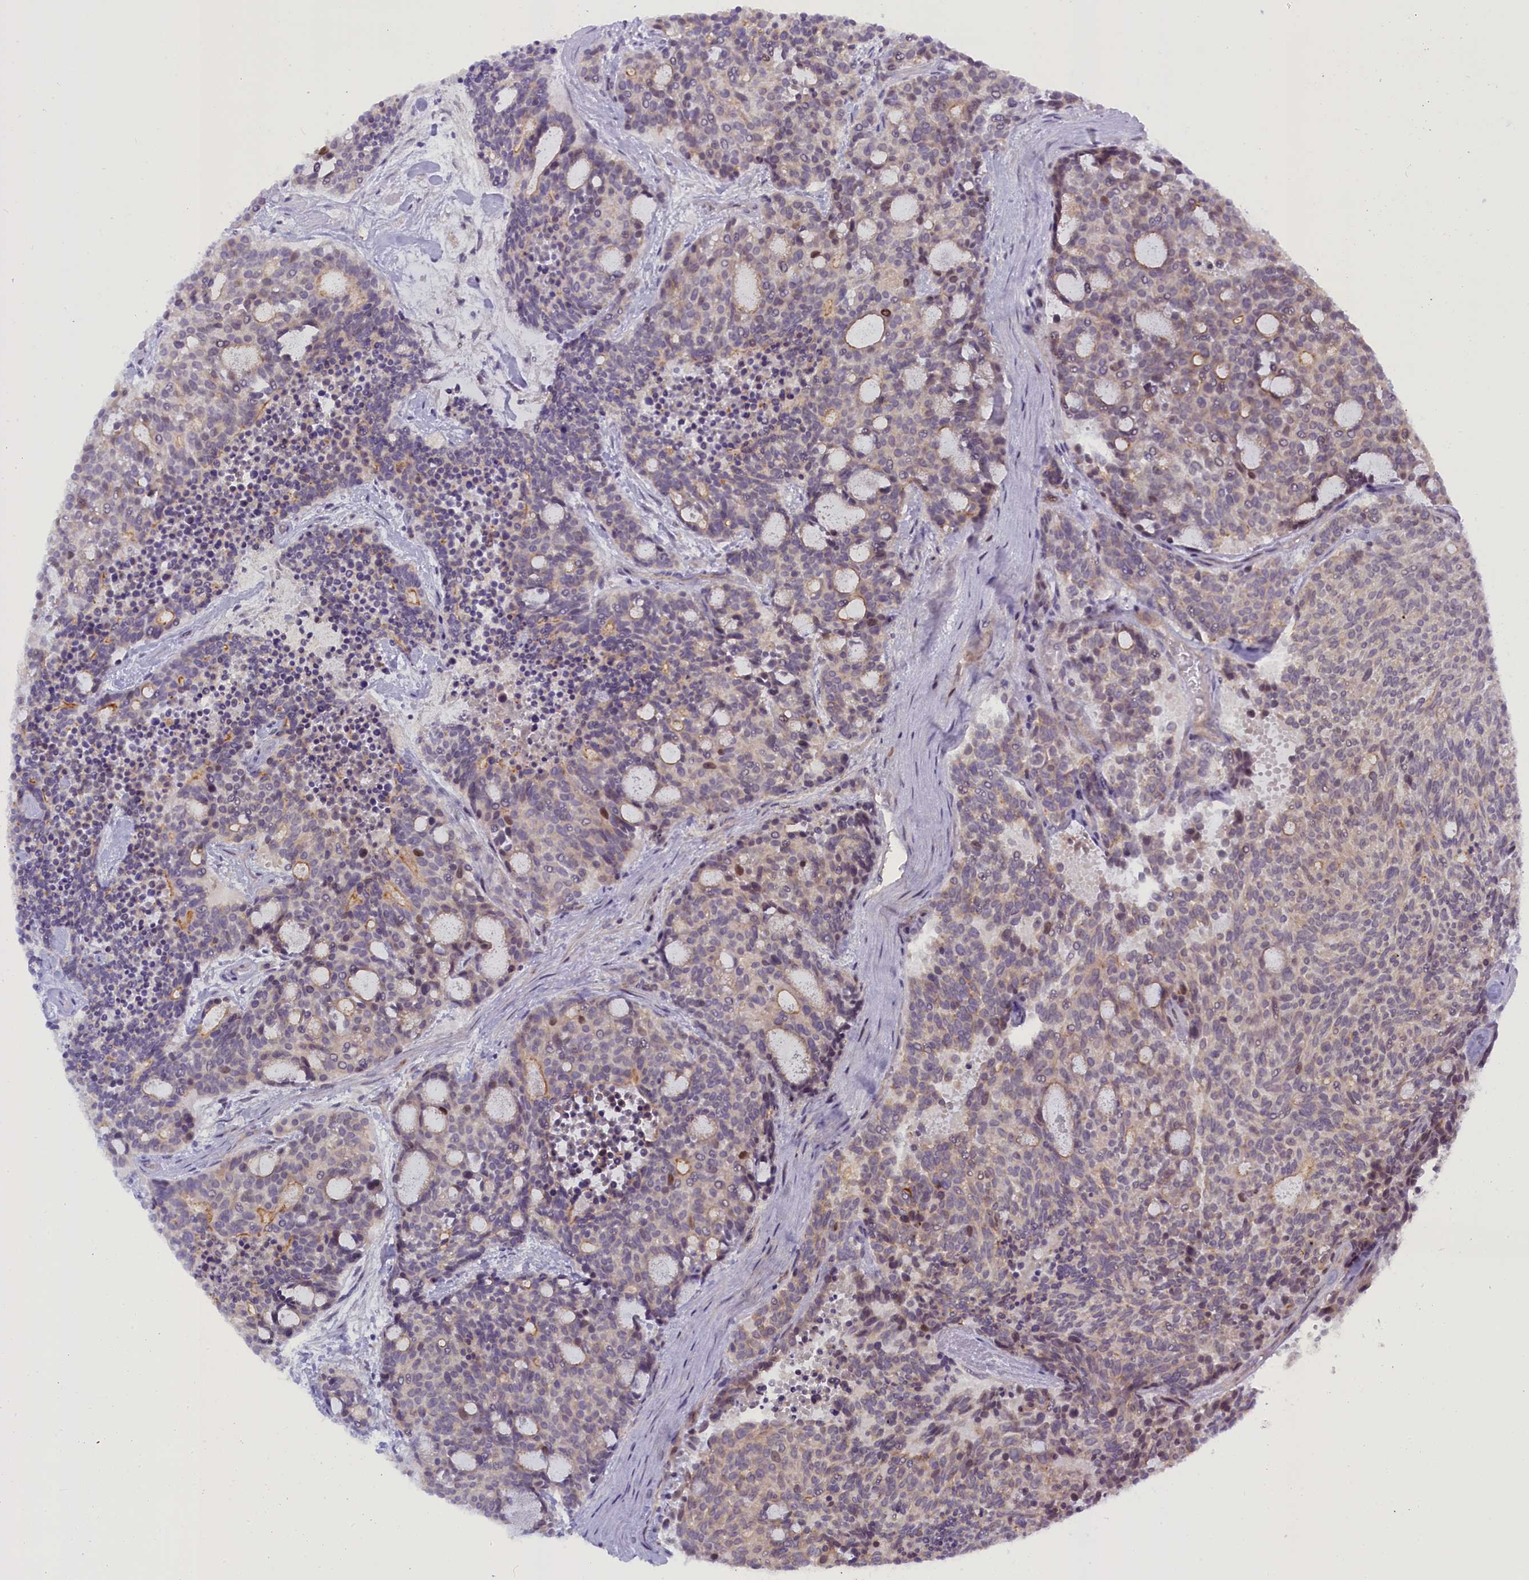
{"staining": {"intensity": "negative", "quantity": "none", "location": "none"}, "tissue": "carcinoid", "cell_type": "Tumor cells", "image_type": "cancer", "snomed": [{"axis": "morphology", "description": "Carcinoid, malignant, NOS"}, {"axis": "topography", "description": "Pancreas"}], "caption": "Tumor cells show no significant protein positivity in carcinoid.", "gene": "CCL23", "patient": {"sex": "female", "age": 54}}